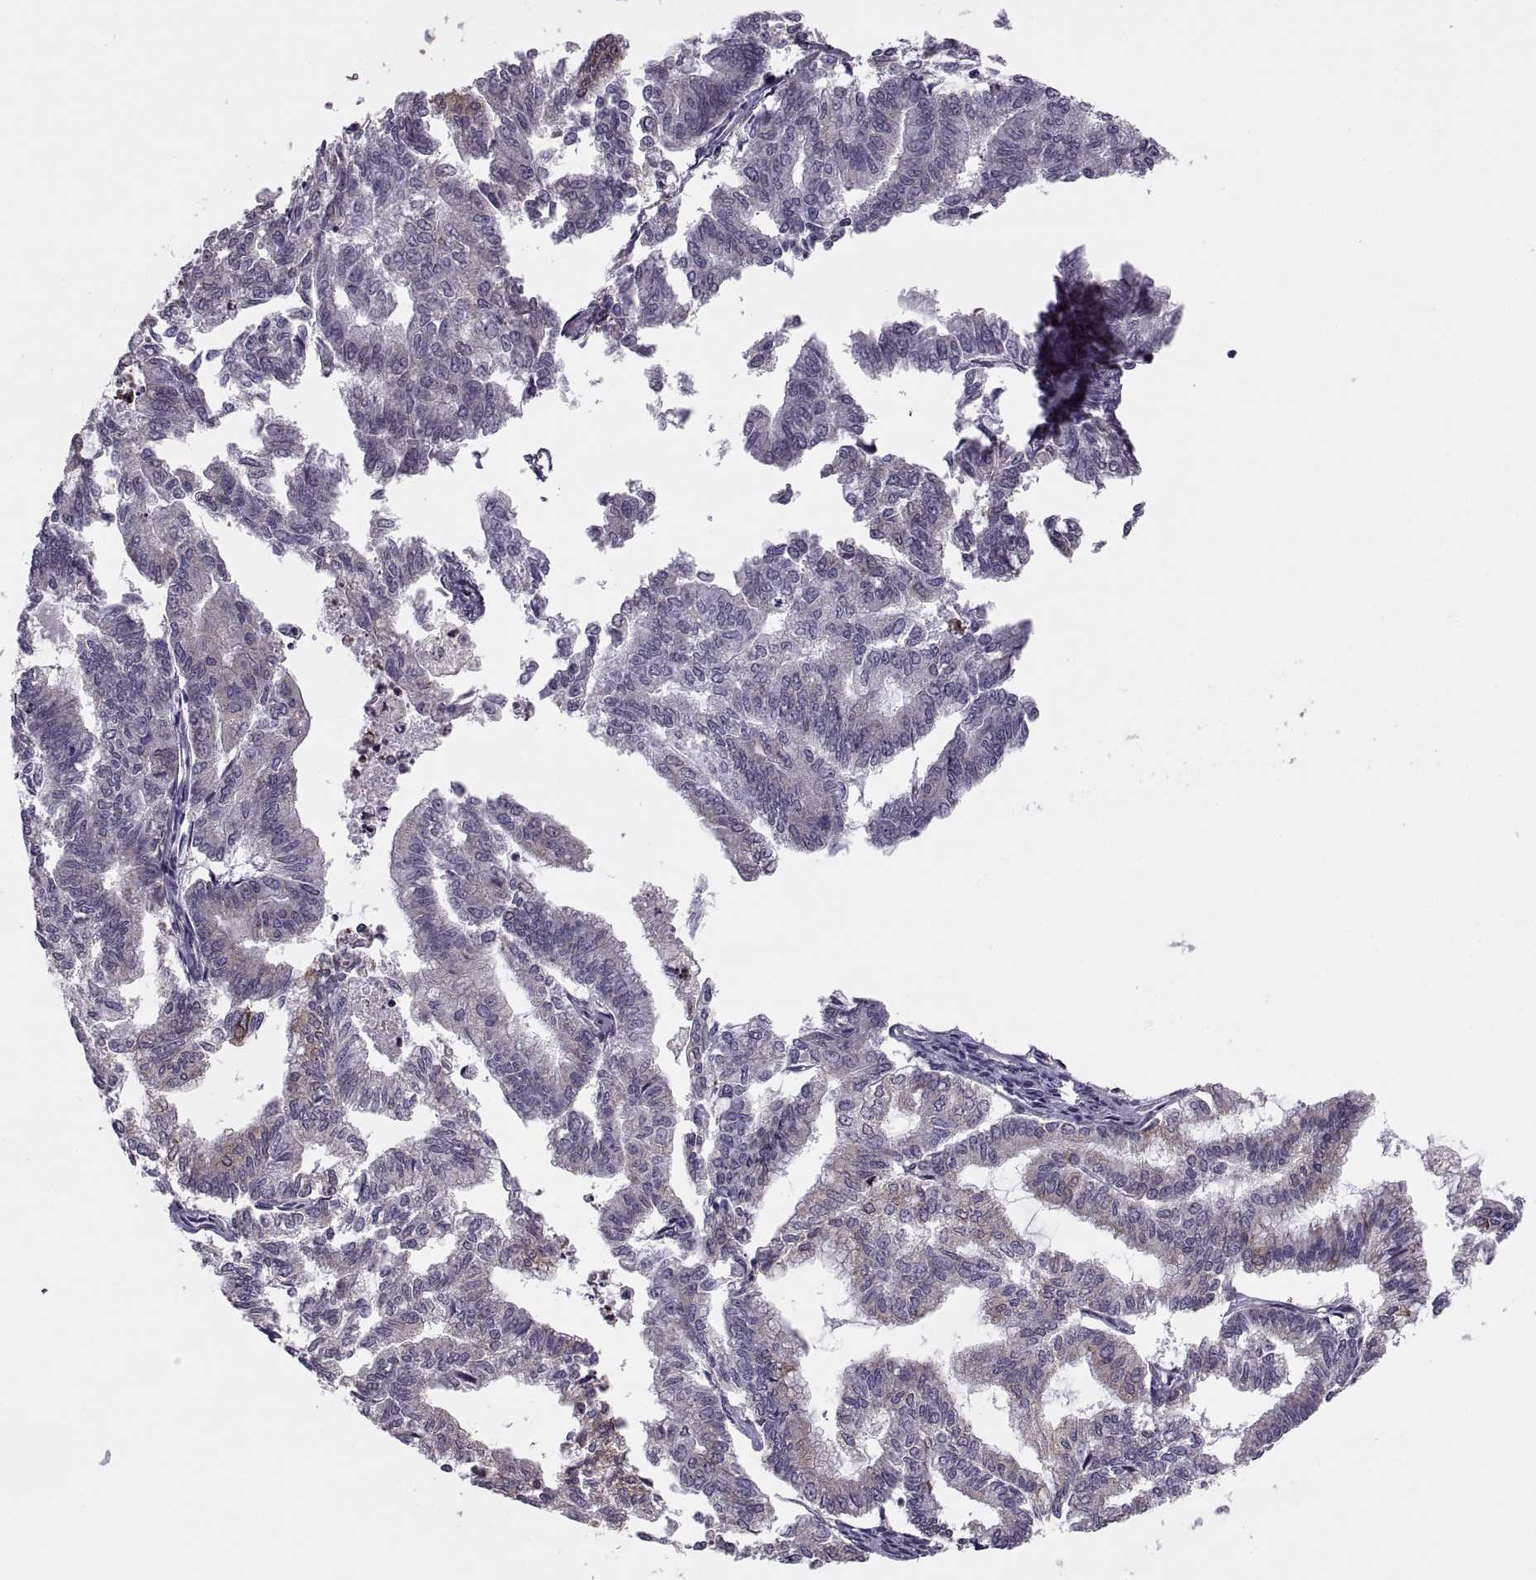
{"staining": {"intensity": "moderate", "quantity": "25%-75%", "location": "cytoplasmic/membranous"}, "tissue": "endometrial cancer", "cell_type": "Tumor cells", "image_type": "cancer", "snomed": [{"axis": "morphology", "description": "Adenocarcinoma, NOS"}, {"axis": "topography", "description": "Endometrium"}], "caption": "Tumor cells show moderate cytoplasmic/membranous expression in approximately 25%-75% of cells in endometrial cancer.", "gene": "LETM2", "patient": {"sex": "female", "age": 79}}